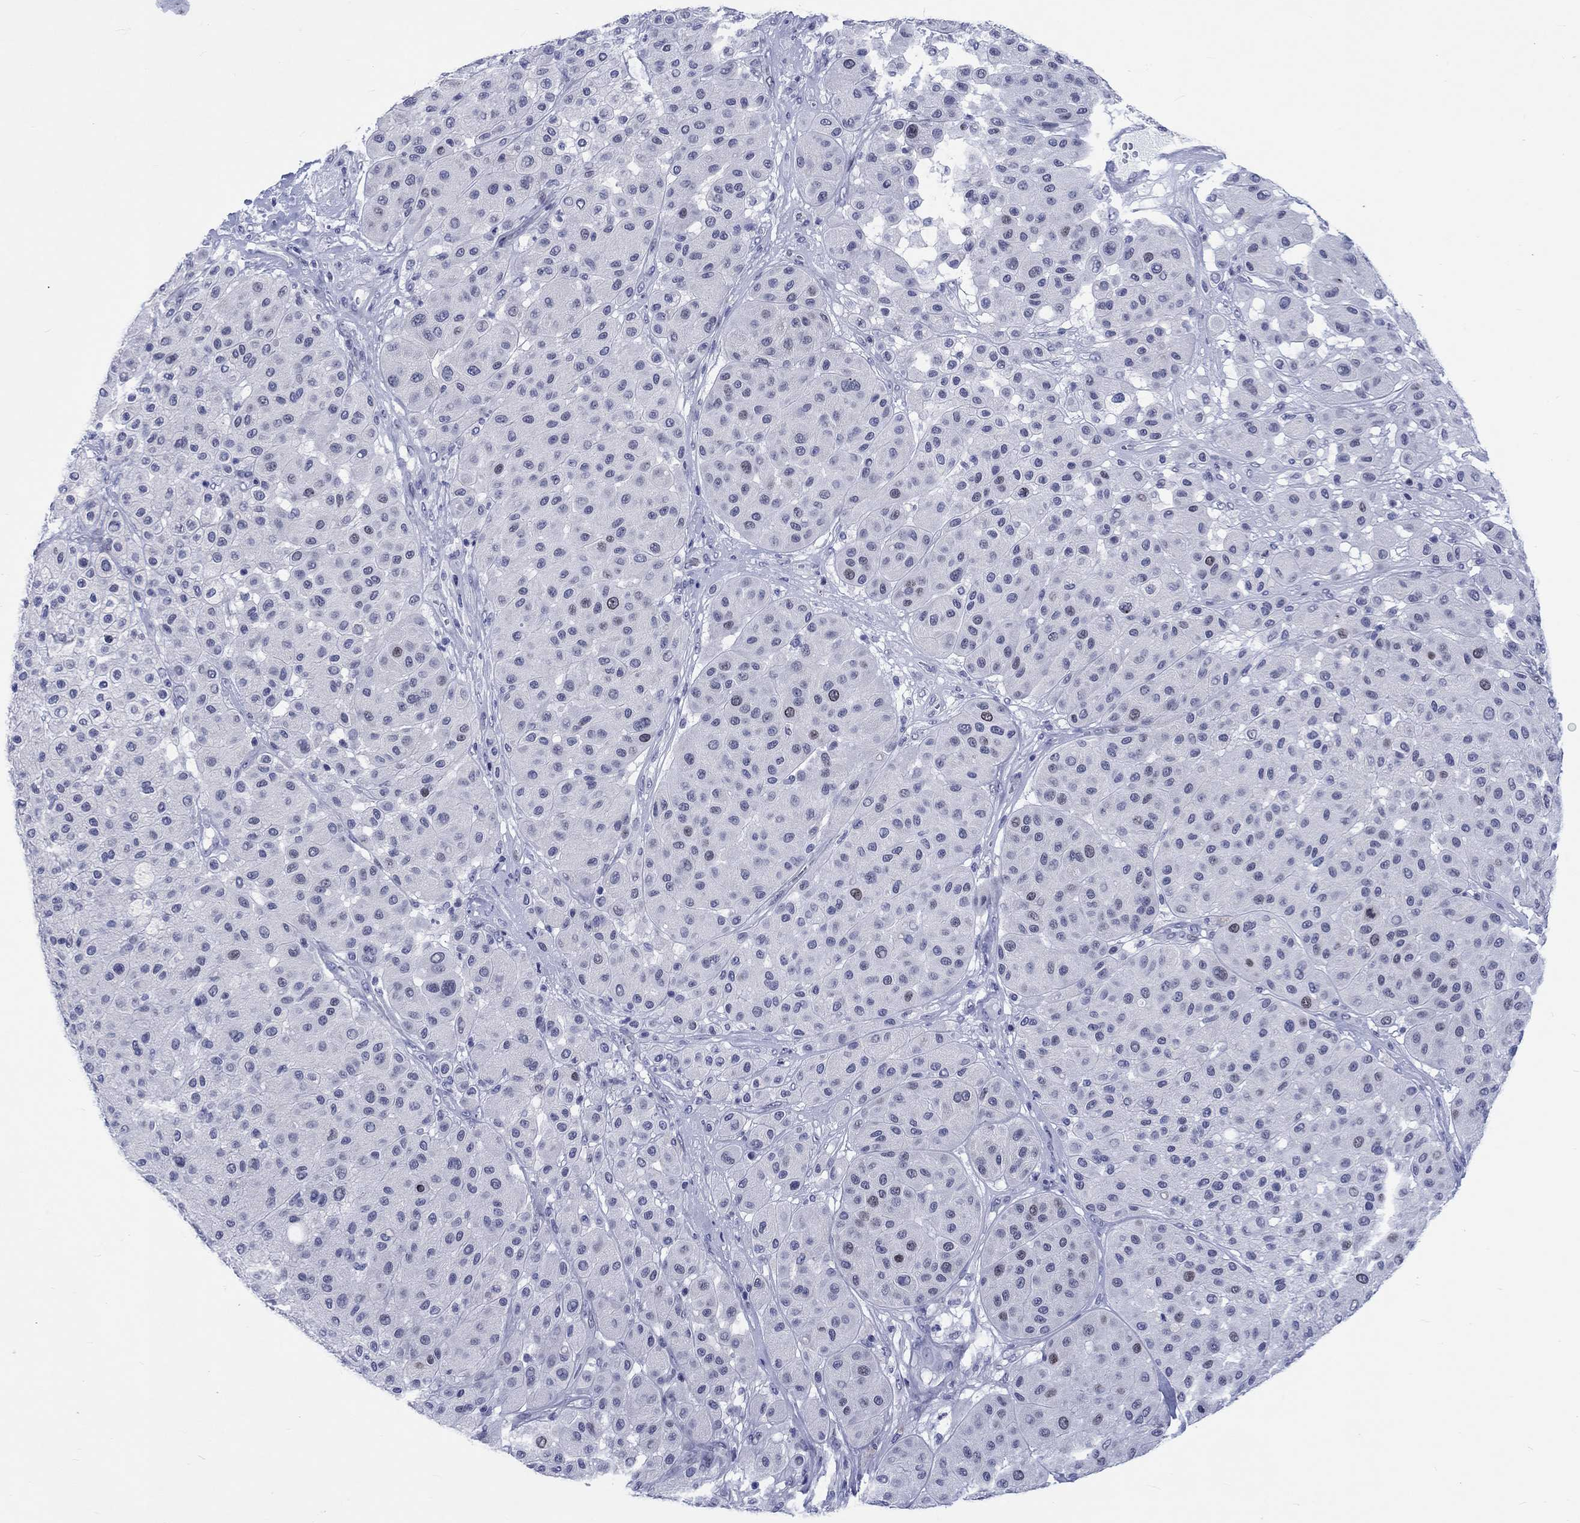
{"staining": {"intensity": "moderate", "quantity": "<25%", "location": "nuclear"}, "tissue": "melanoma", "cell_type": "Tumor cells", "image_type": "cancer", "snomed": [{"axis": "morphology", "description": "Malignant melanoma, Metastatic site"}, {"axis": "topography", "description": "Smooth muscle"}], "caption": "Immunohistochemical staining of malignant melanoma (metastatic site) reveals moderate nuclear protein positivity in approximately <25% of tumor cells.", "gene": "CDCA2", "patient": {"sex": "male", "age": 41}}